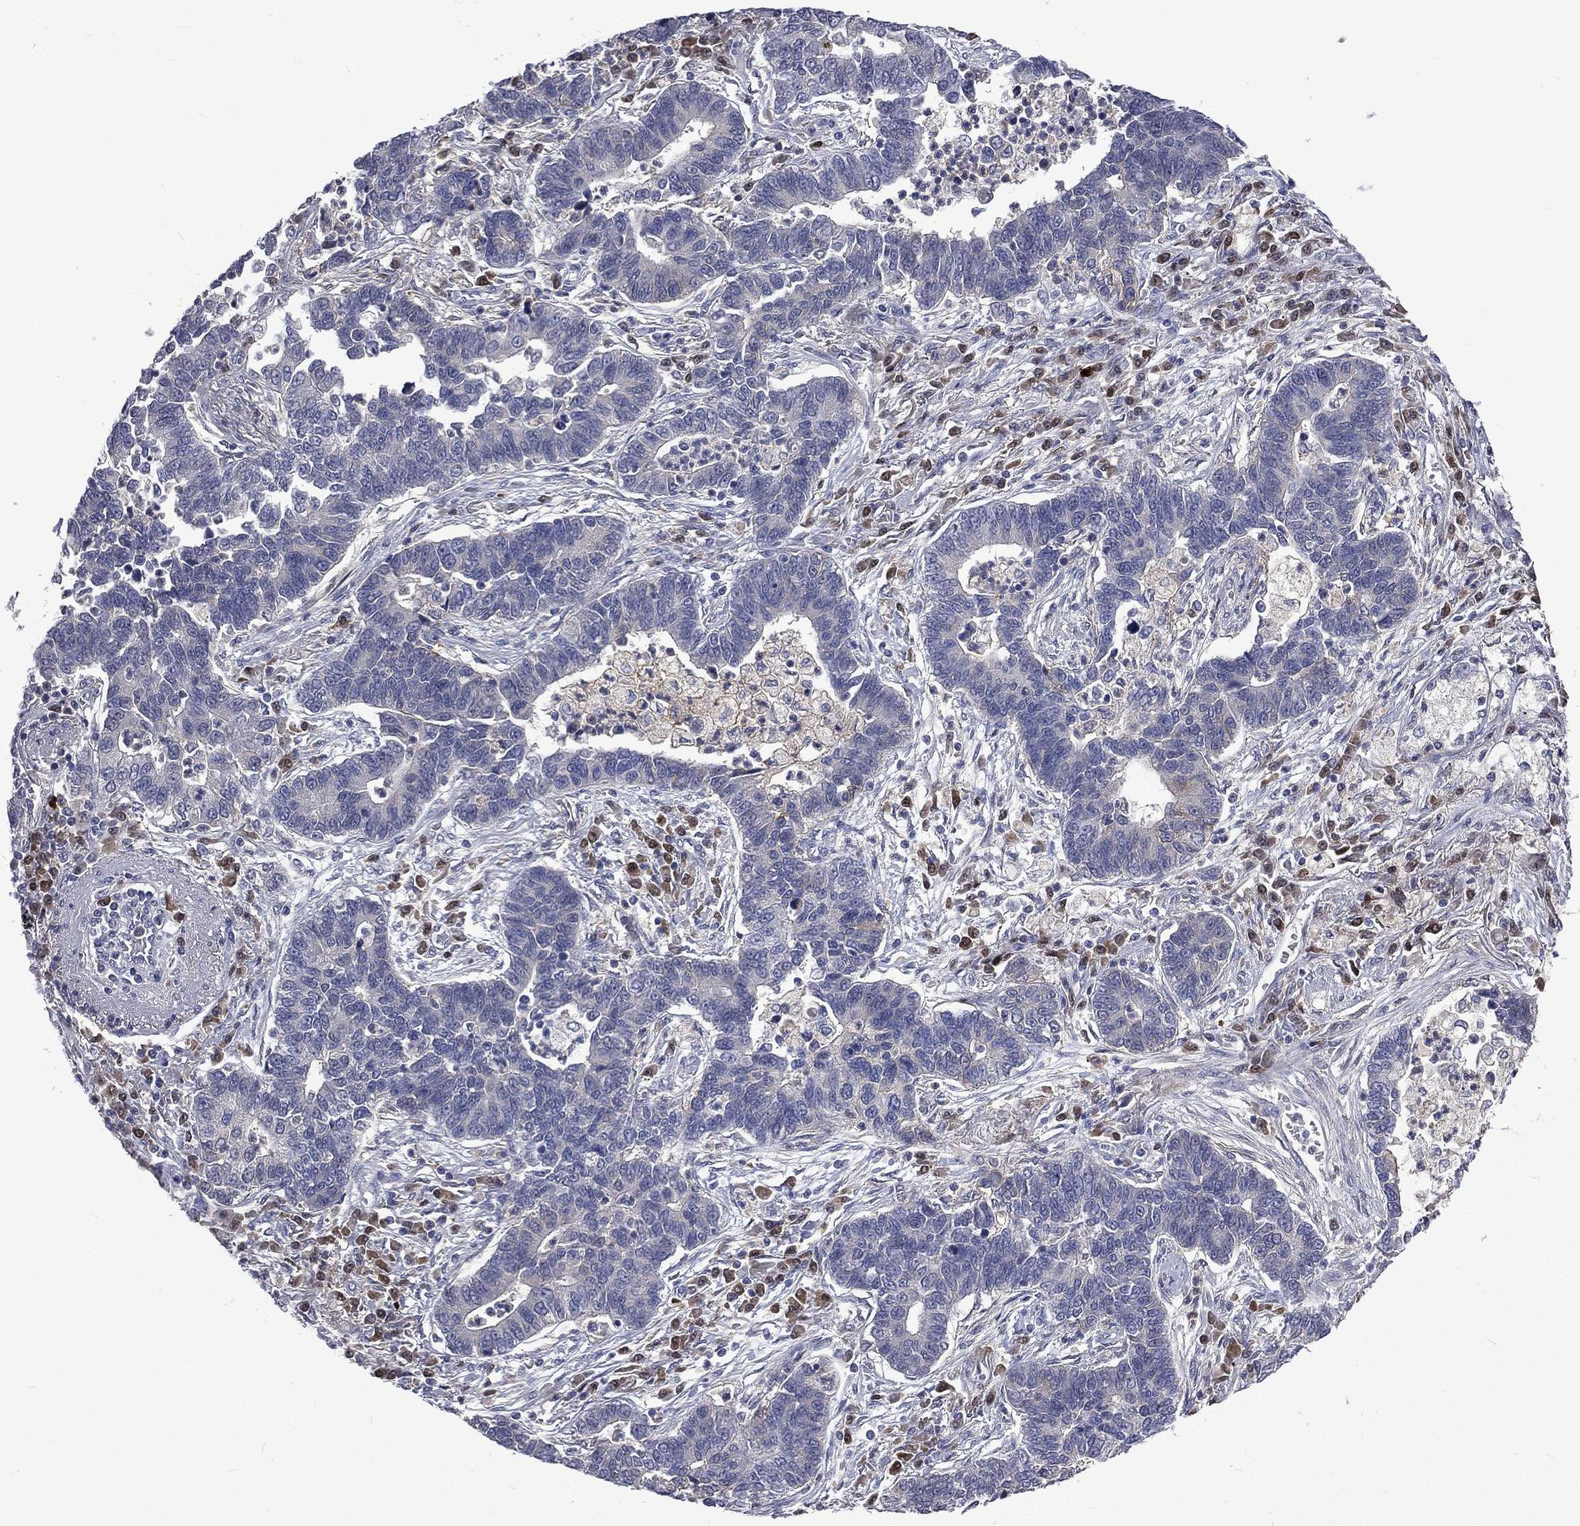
{"staining": {"intensity": "negative", "quantity": "none", "location": "none"}, "tissue": "lung cancer", "cell_type": "Tumor cells", "image_type": "cancer", "snomed": [{"axis": "morphology", "description": "Adenocarcinoma, NOS"}, {"axis": "topography", "description": "Lung"}], "caption": "The immunohistochemistry (IHC) histopathology image has no significant staining in tumor cells of lung adenocarcinoma tissue.", "gene": "CA12", "patient": {"sex": "female", "age": 57}}